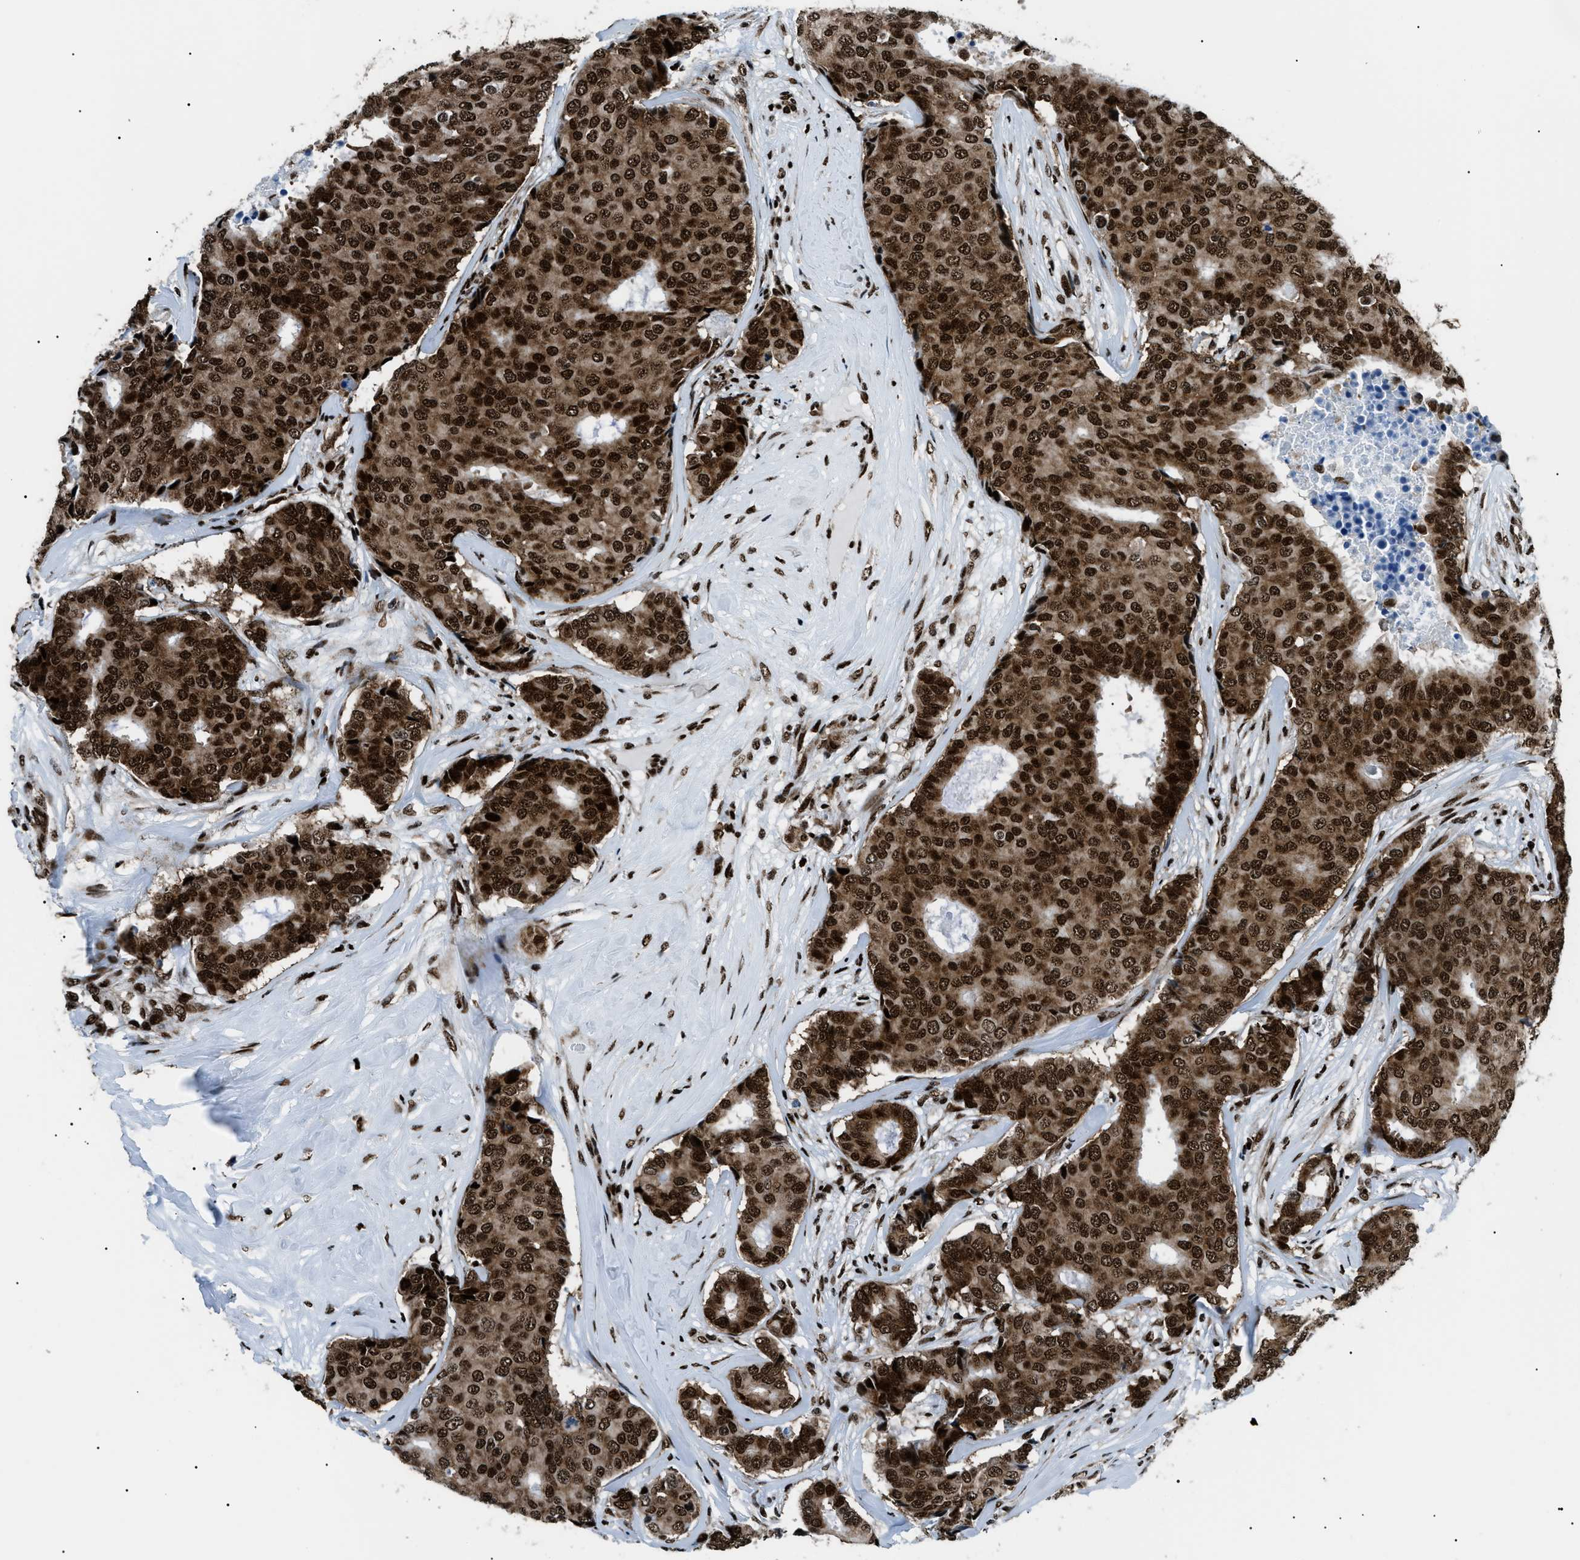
{"staining": {"intensity": "strong", "quantity": ">75%", "location": "cytoplasmic/membranous,nuclear"}, "tissue": "breast cancer", "cell_type": "Tumor cells", "image_type": "cancer", "snomed": [{"axis": "morphology", "description": "Duct carcinoma"}, {"axis": "topography", "description": "Breast"}], "caption": "High-power microscopy captured an immunohistochemistry image of intraductal carcinoma (breast), revealing strong cytoplasmic/membranous and nuclear positivity in about >75% of tumor cells. (DAB (3,3'-diaminobenzidine) IHC, brown staining for protein, blue staining for nuclei).", "gene": "HNRNPK", "patient": {"sex": "female", "age": 75}}